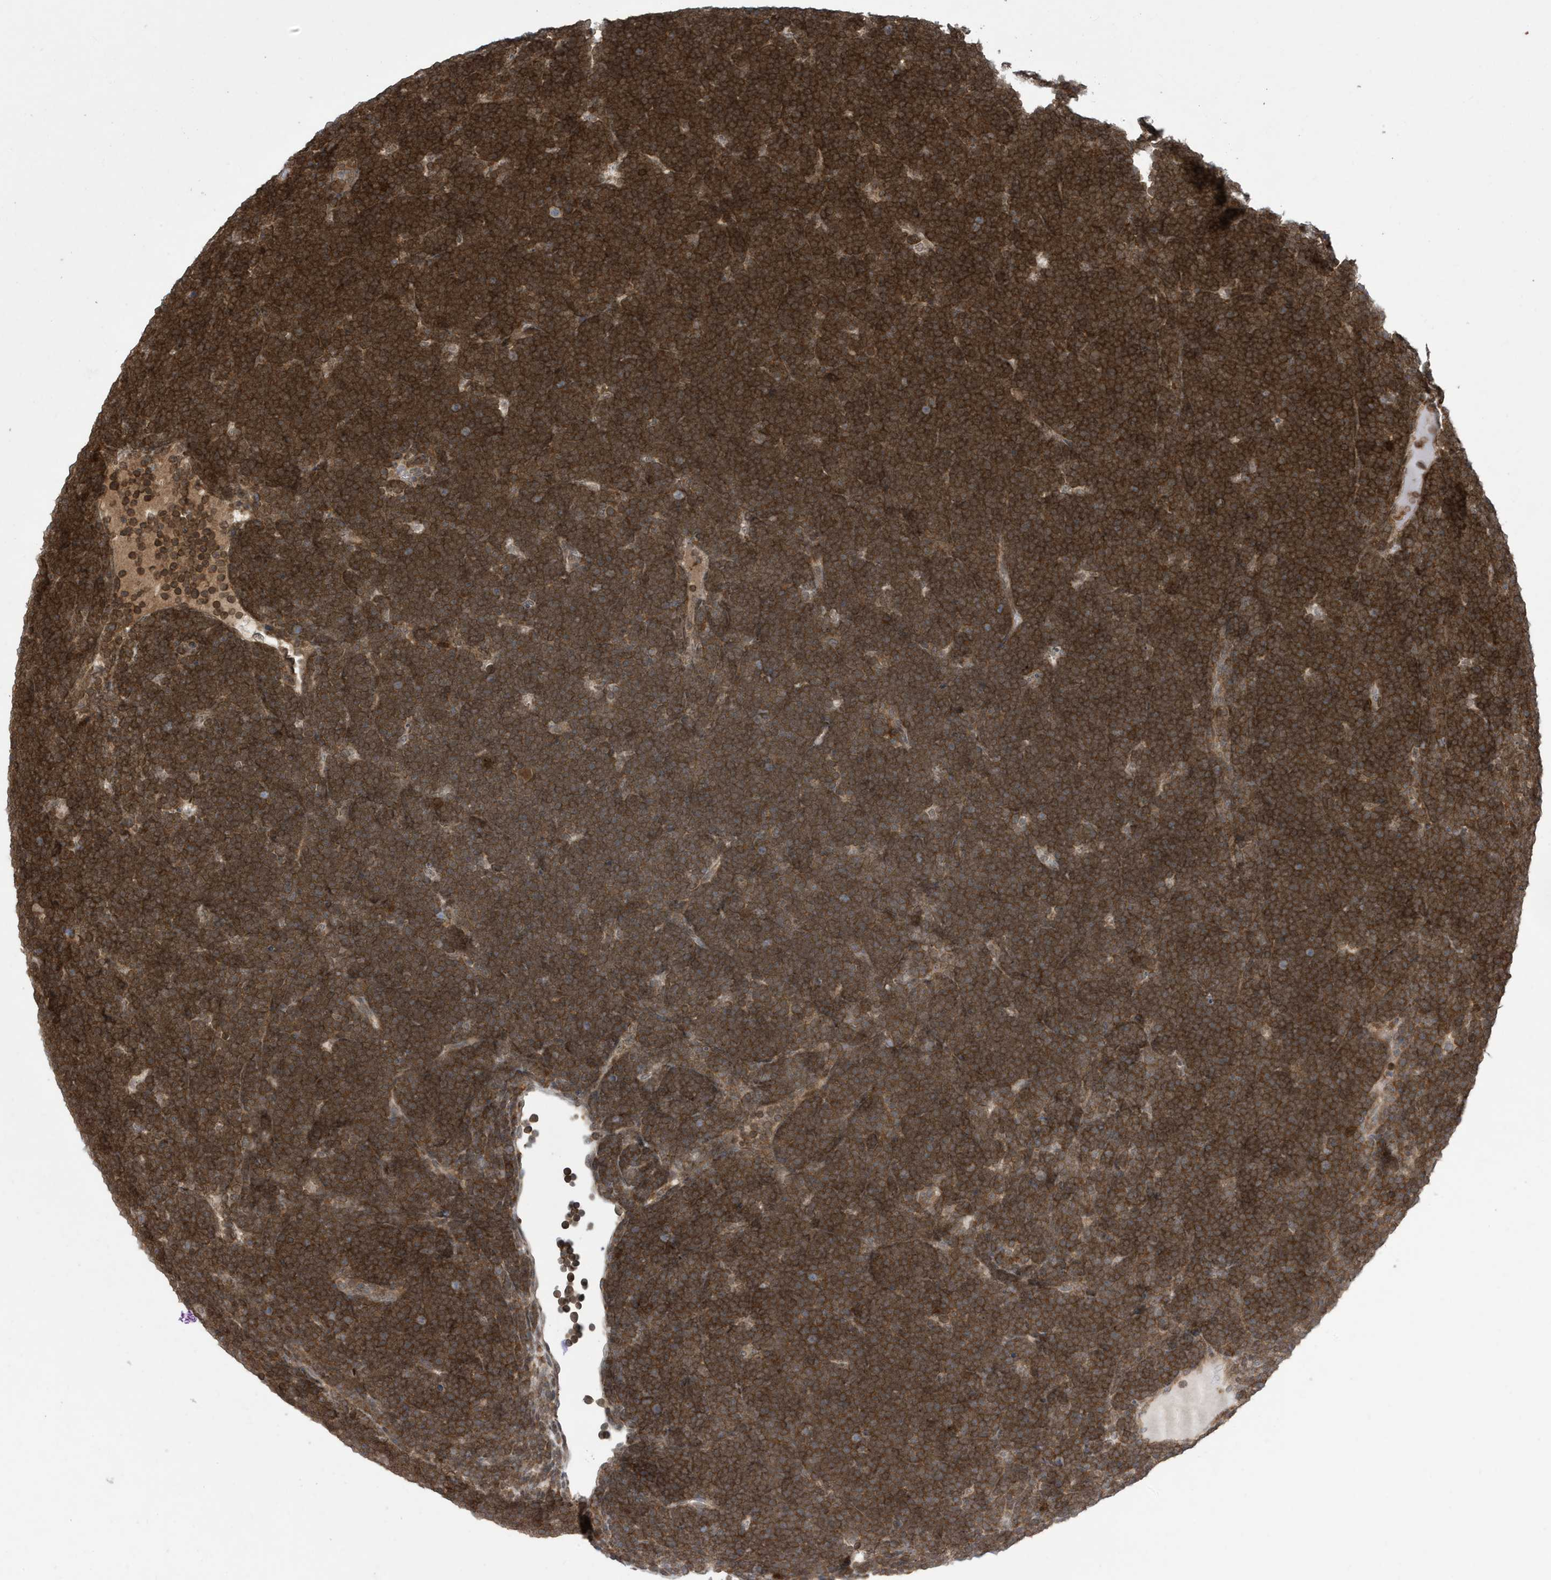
{"staining": {"intensity": "strong", "quantity": ">75%", "location": "cytoplasmic/membranous"}, "tissue": "lymphoma", "cell_type": "Tumor cells", "image_type": "cancer", "snomed": [{"axis": "morphology", "description": "Malignant lymphoma, non-Hodgkin's type, High grade"}, {"axis": "topography", "description": "Lymph node"}], "caption": "Immunohistochemistry (DAB) staining of lymphoma shows strong cytoplasmic/membranous protein staining in about >75% of tumor cells.", "gene": "UBQLN1", "patient": {"sex": "male", "age": 13}}